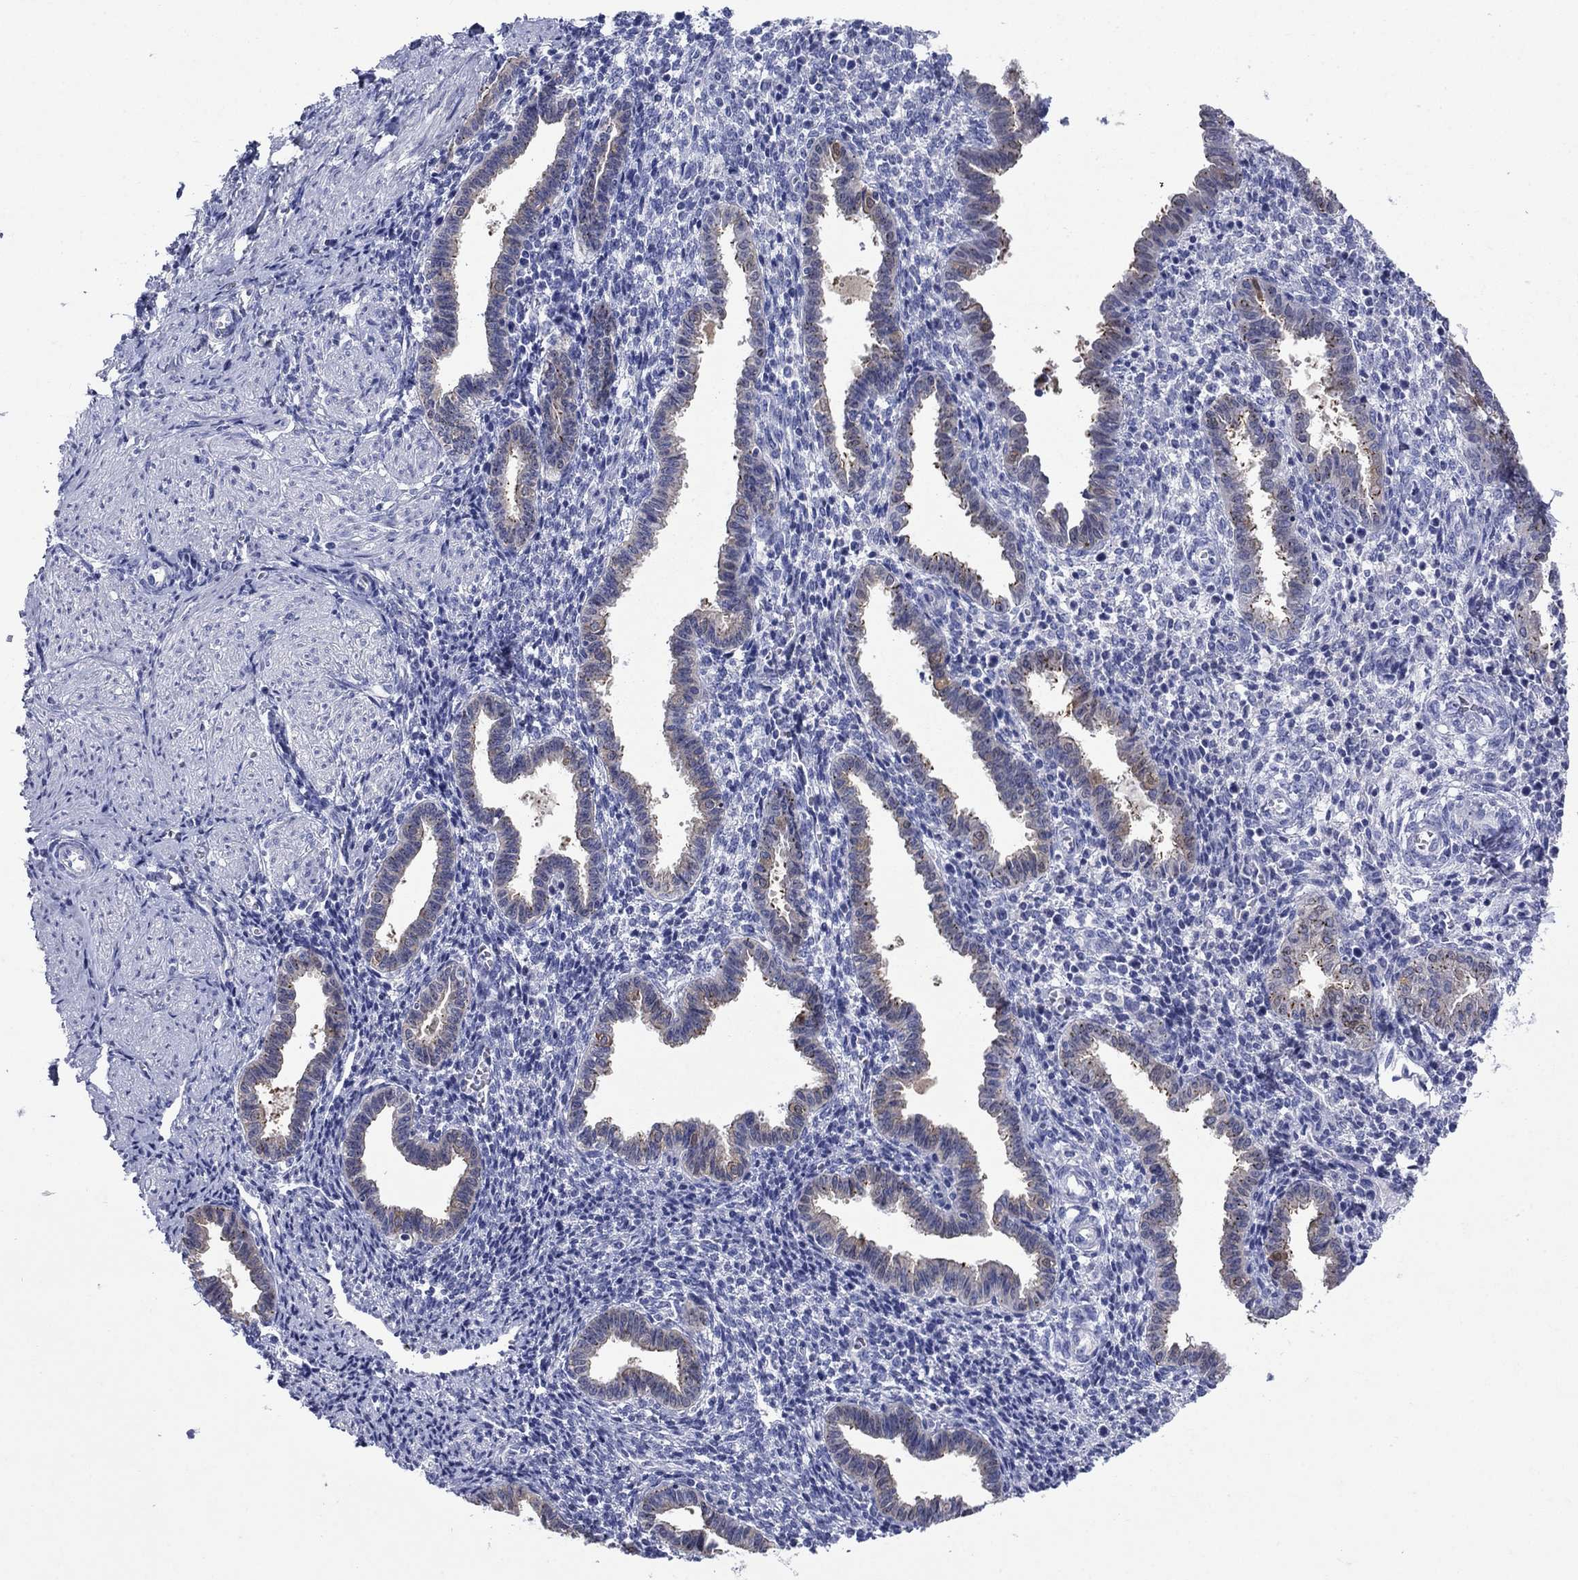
{"staining": {"intensity": "negative", "quantity": "none", "location": "none"}, "tissue": "endometrium", "cell_type": "Cells in endometrial stroma", "image_type": "normal", "snomed": [{"axis": "morphology", "description": "Normal tissue, NOS"}, {"axis": "topography", "description": "Endometrium"}], "caption": "Protein analysis of benign endometrium reveals no significant positivity in cells in endometrial stroma. (Stains: DAB (3,3'-diaminobenzidine) immunohistochemistry with hematoxylin counter stain, Microscopy: brightfield microscopy at high magnification).", "gene": "SULT2B1", "patient": {"sex": "female", "age": 37}}